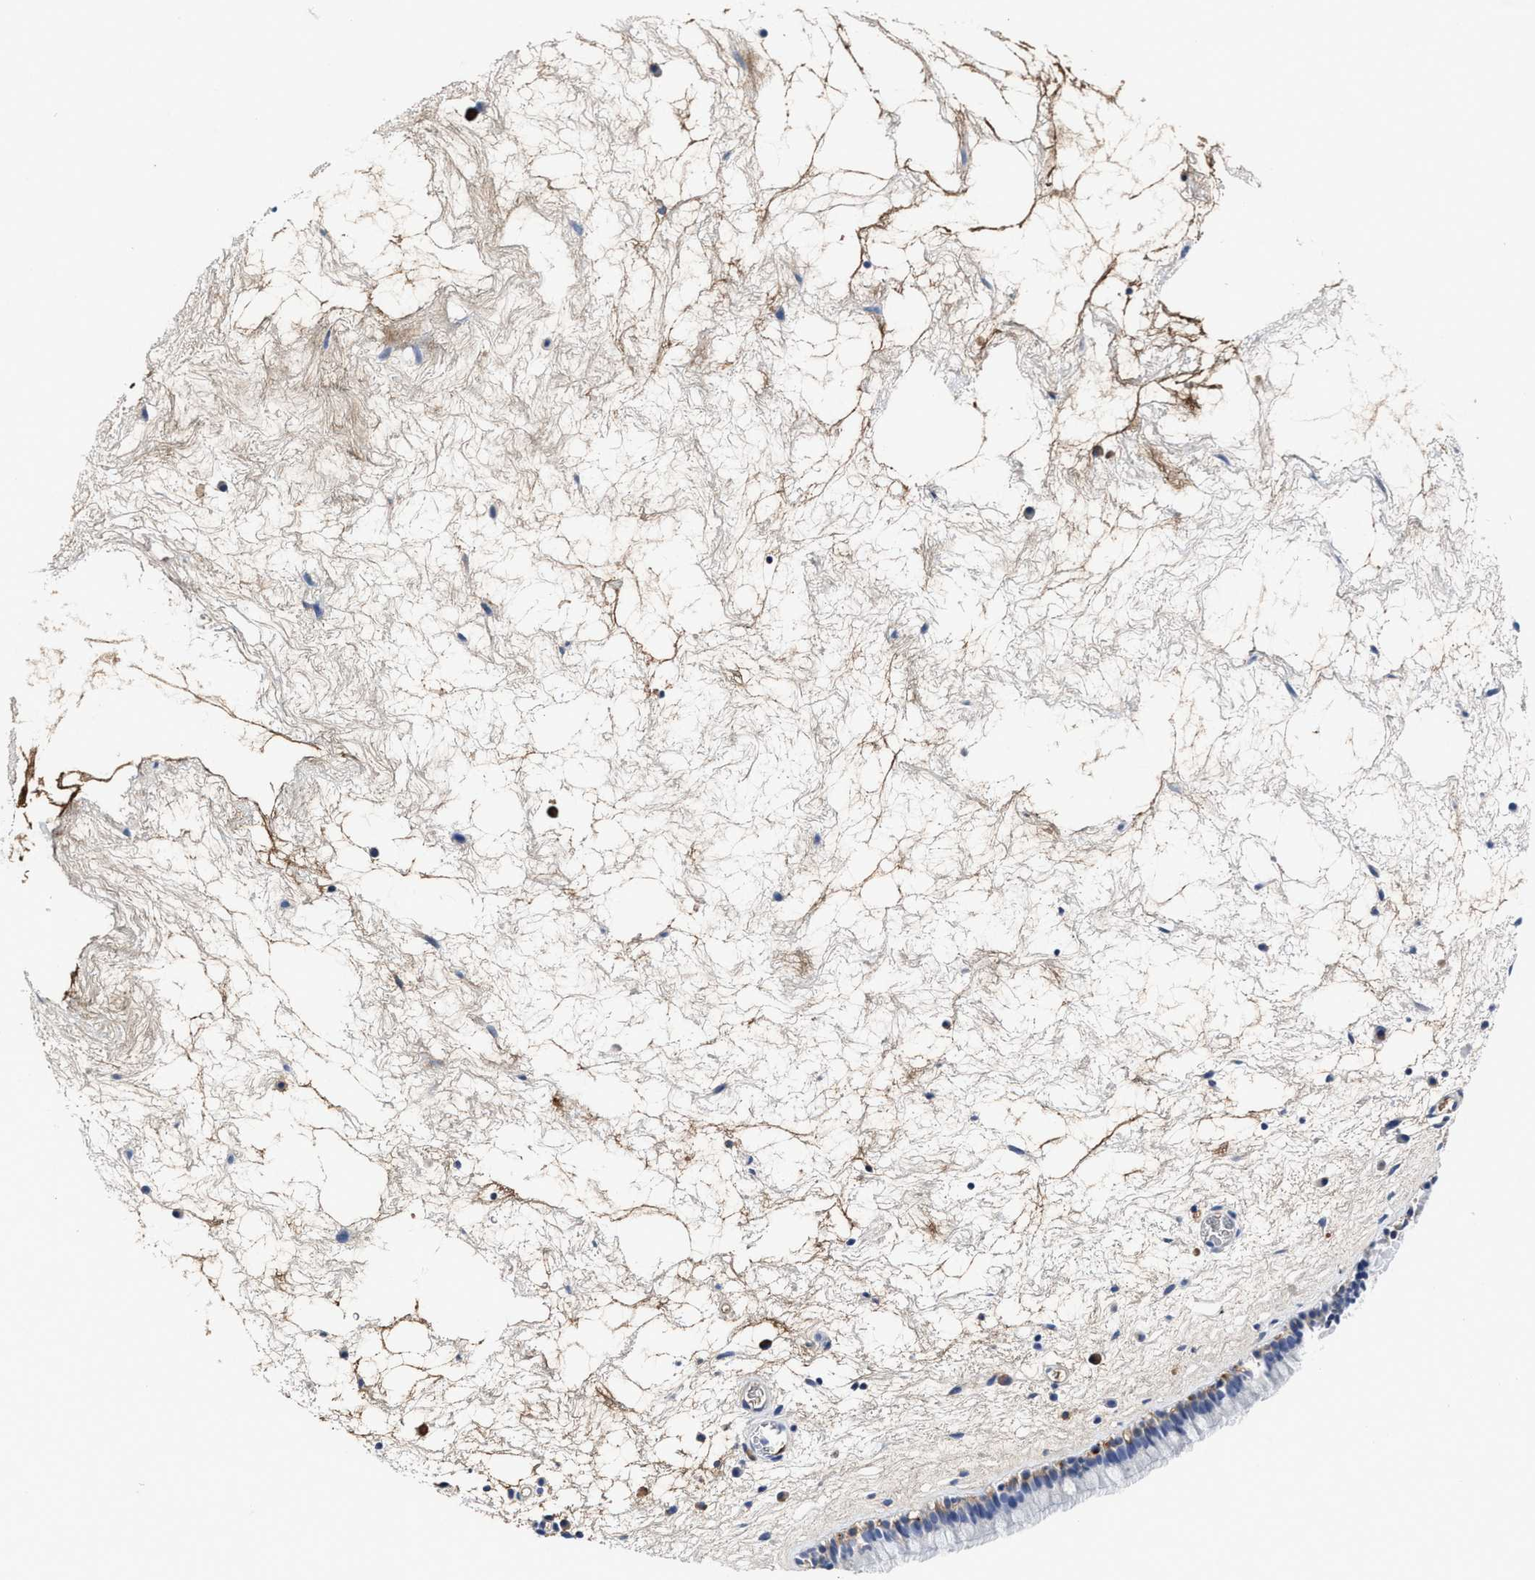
{"staining": {"intensity": "moderate", "quantity": "<25%", "location": "cytoplasmic/membranous"}, "tissue": "nasopharynx", "cell_type": "Respiratory epithelial cells", "image_type": "normal", "snomed": [{"axis": "morphology", "description": "Normal tissue, NOS"}, {"axis": "morphology", "description": "Inflammation, NOS"}, {"axis": "topography", "description": "Nasopharynx"}], "caption": "Immunohistochemical staining of benign human nasopharynx displays <25% levels of moderate cytoplasmic/membranous protein positivity in about <25% of respiratory epithelial cells.", "gene": "C2", "patient": {"sex": "male", "age": 48}}